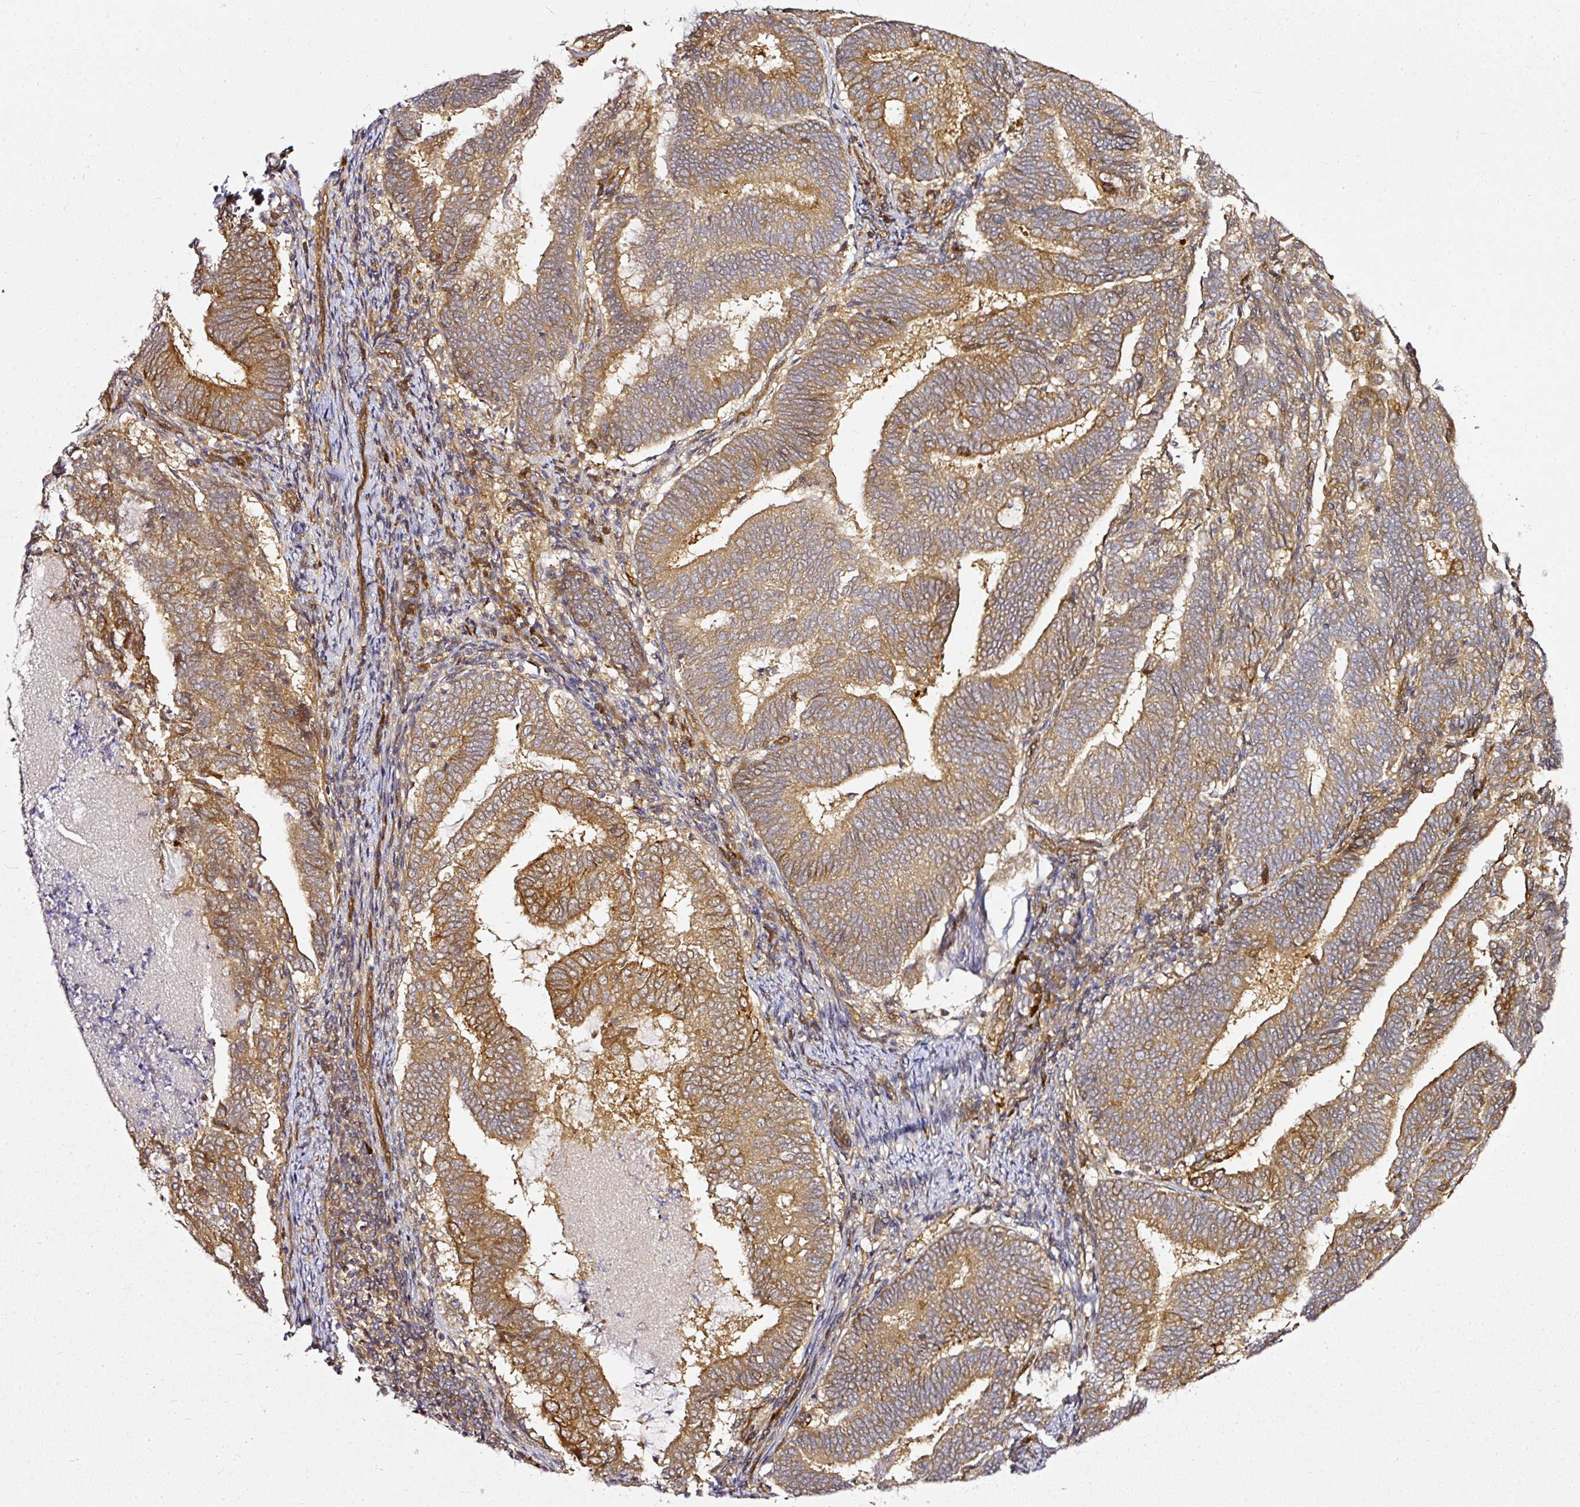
{"staining": {"intensity": "moderate", "quantity": ">75%", "location": "cytoplasmic/membranous"}, "tissue": "endometrial cancer", "cell_type": "Tumor cells", "image_type": "cancer", "snomed": [{"axis": "morphology", "description": "Adenocarcinoma, NOS"}, {"axis": "topography", "description": "Endometrium"}], "caption": "Immunohistochemistry of human endometrial adenocarcinoma shows medium levels of moderate cytoplasmic/membranous positivity in approximately >75% of tumor cells.", "gene": "MIF4GD", "patient": {"sex": "female", "age": 80}}